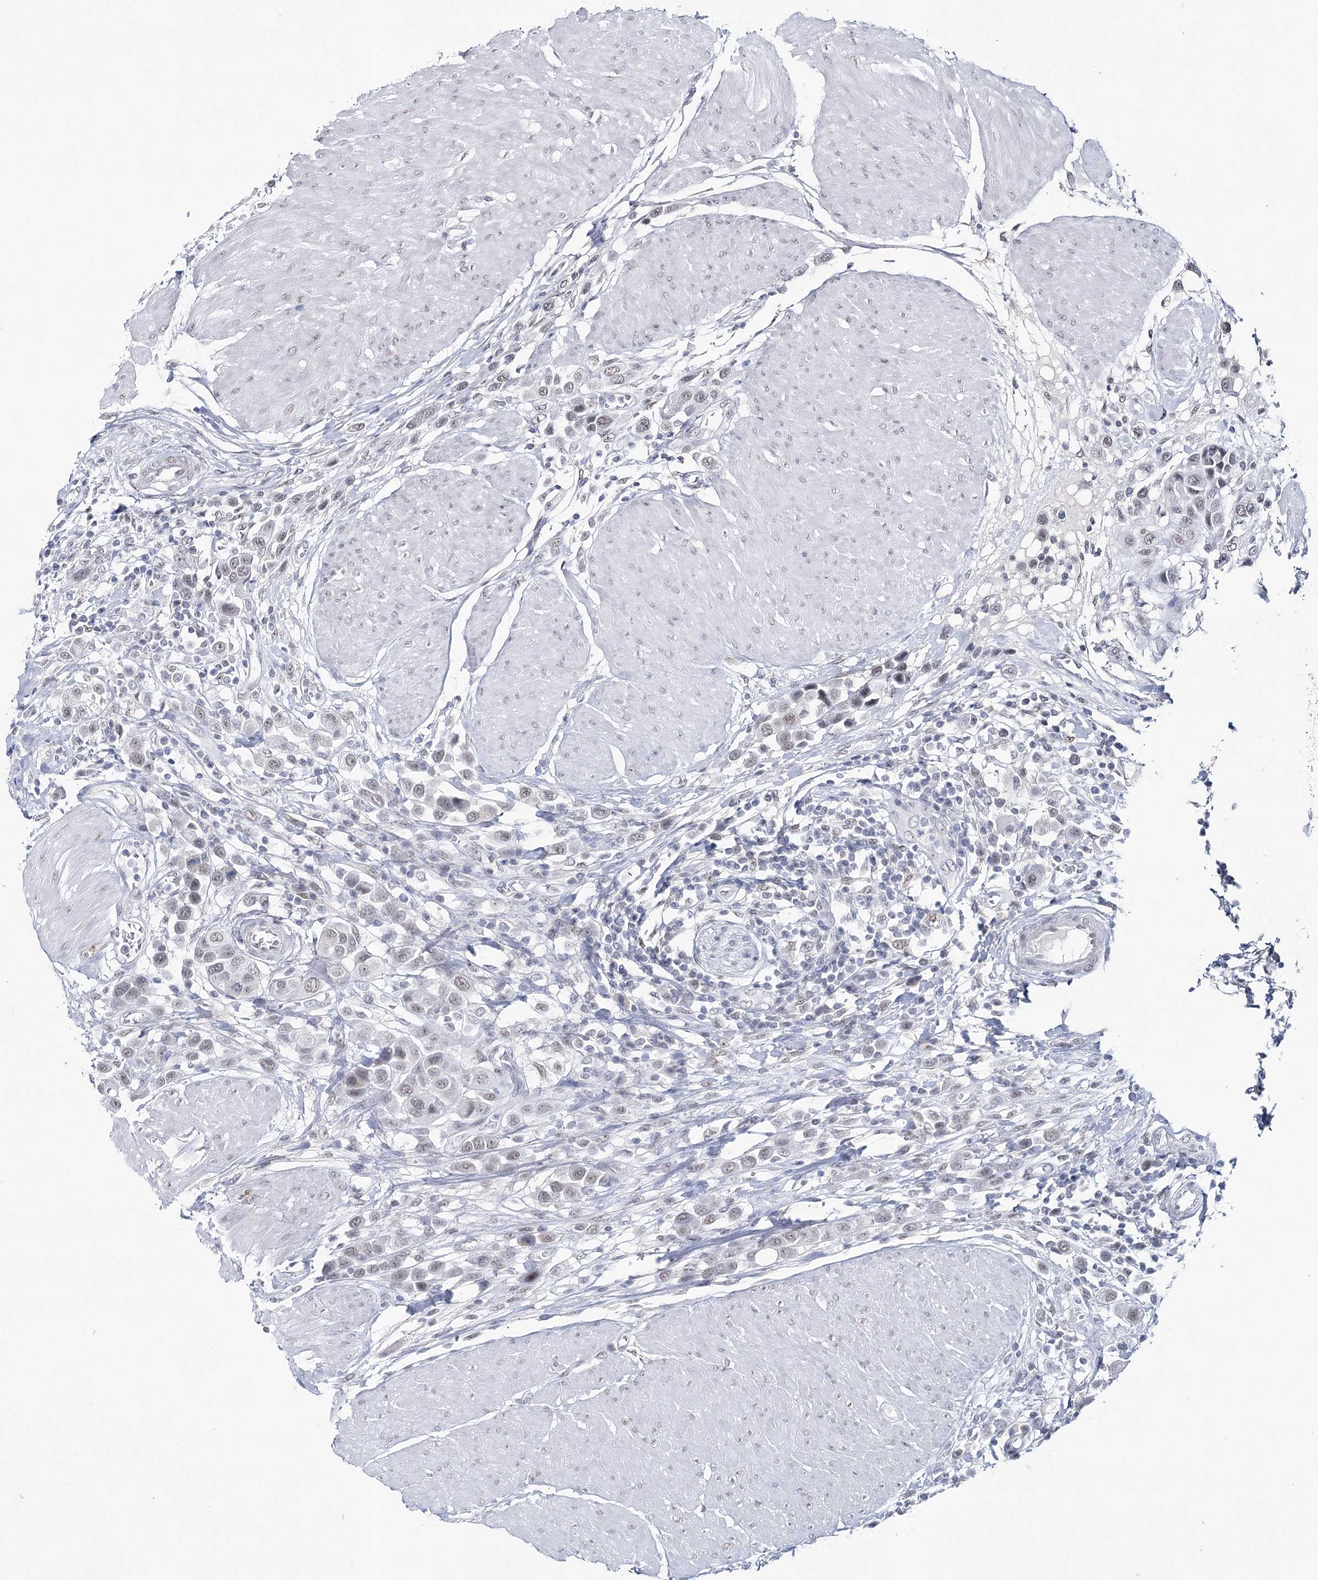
{"staining": {"intensity": "weak", "quantity": ">75%", "location": "nuclear"}, "tissue": "urothelial cancer", "cell_type": "Tumor cells", "image_type": "cancer", "snomed": [{"axis": "morphology", "description": "Urothelial carcinoma, High grade"}, {"axis": "topography", "description": "Urinary bladder"}], "caption": "Immunohistochemistry photomicrograph of neoplastic tissue: human urothelial carcinoma (high-grade) stained using immunohistochemistry (IHC) exhibits low levels of weak protein expression localized specifically in the nuclear of tumor cells, appearing as a nuclear brown color.", "gene": "ZC3H8", "patient": {"sex": "male", "age": 50}}